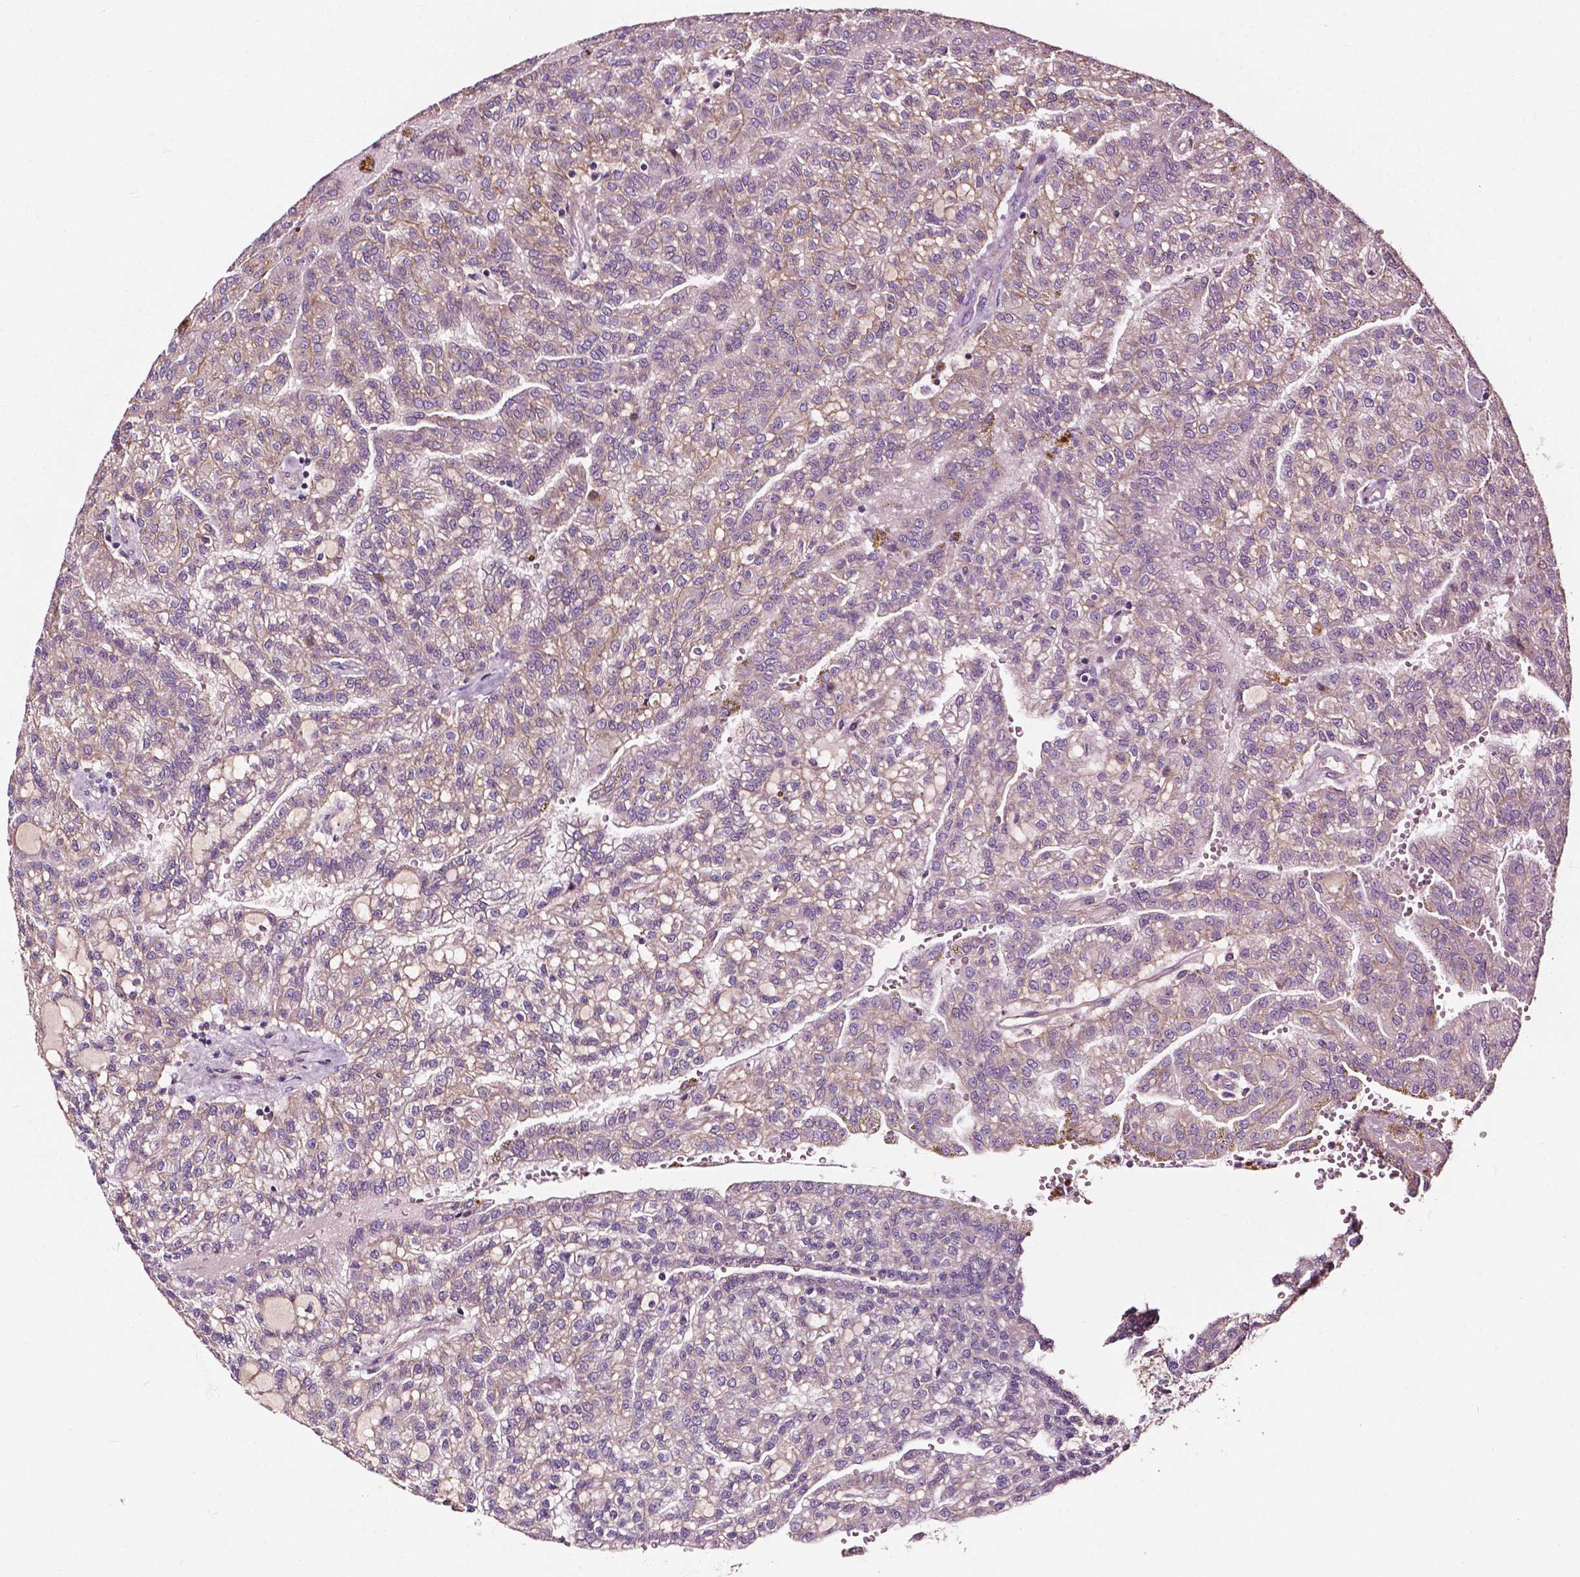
{"staining": {"intensity": "weak", "quantity": "25%-75%", "location": "cytoplasmic/membranous"}, "tissue": "renal cancer", "cell_type": "Tumor cells", "image_type": "cancer", "snomed": [{"axis": "morphology", "description": "Adenocarcinoma, NOS"}, {"axis": "topography", "description": "Kidney"}], "caption": "Immunohistochemical staining of renal cancer shows low levels of weak cytoplasmic/membranous protein staining in approximately 25%-75% of tumor cells.", "gene": "ATG16L1", "patient": {"sex": "male", "age": 63}}